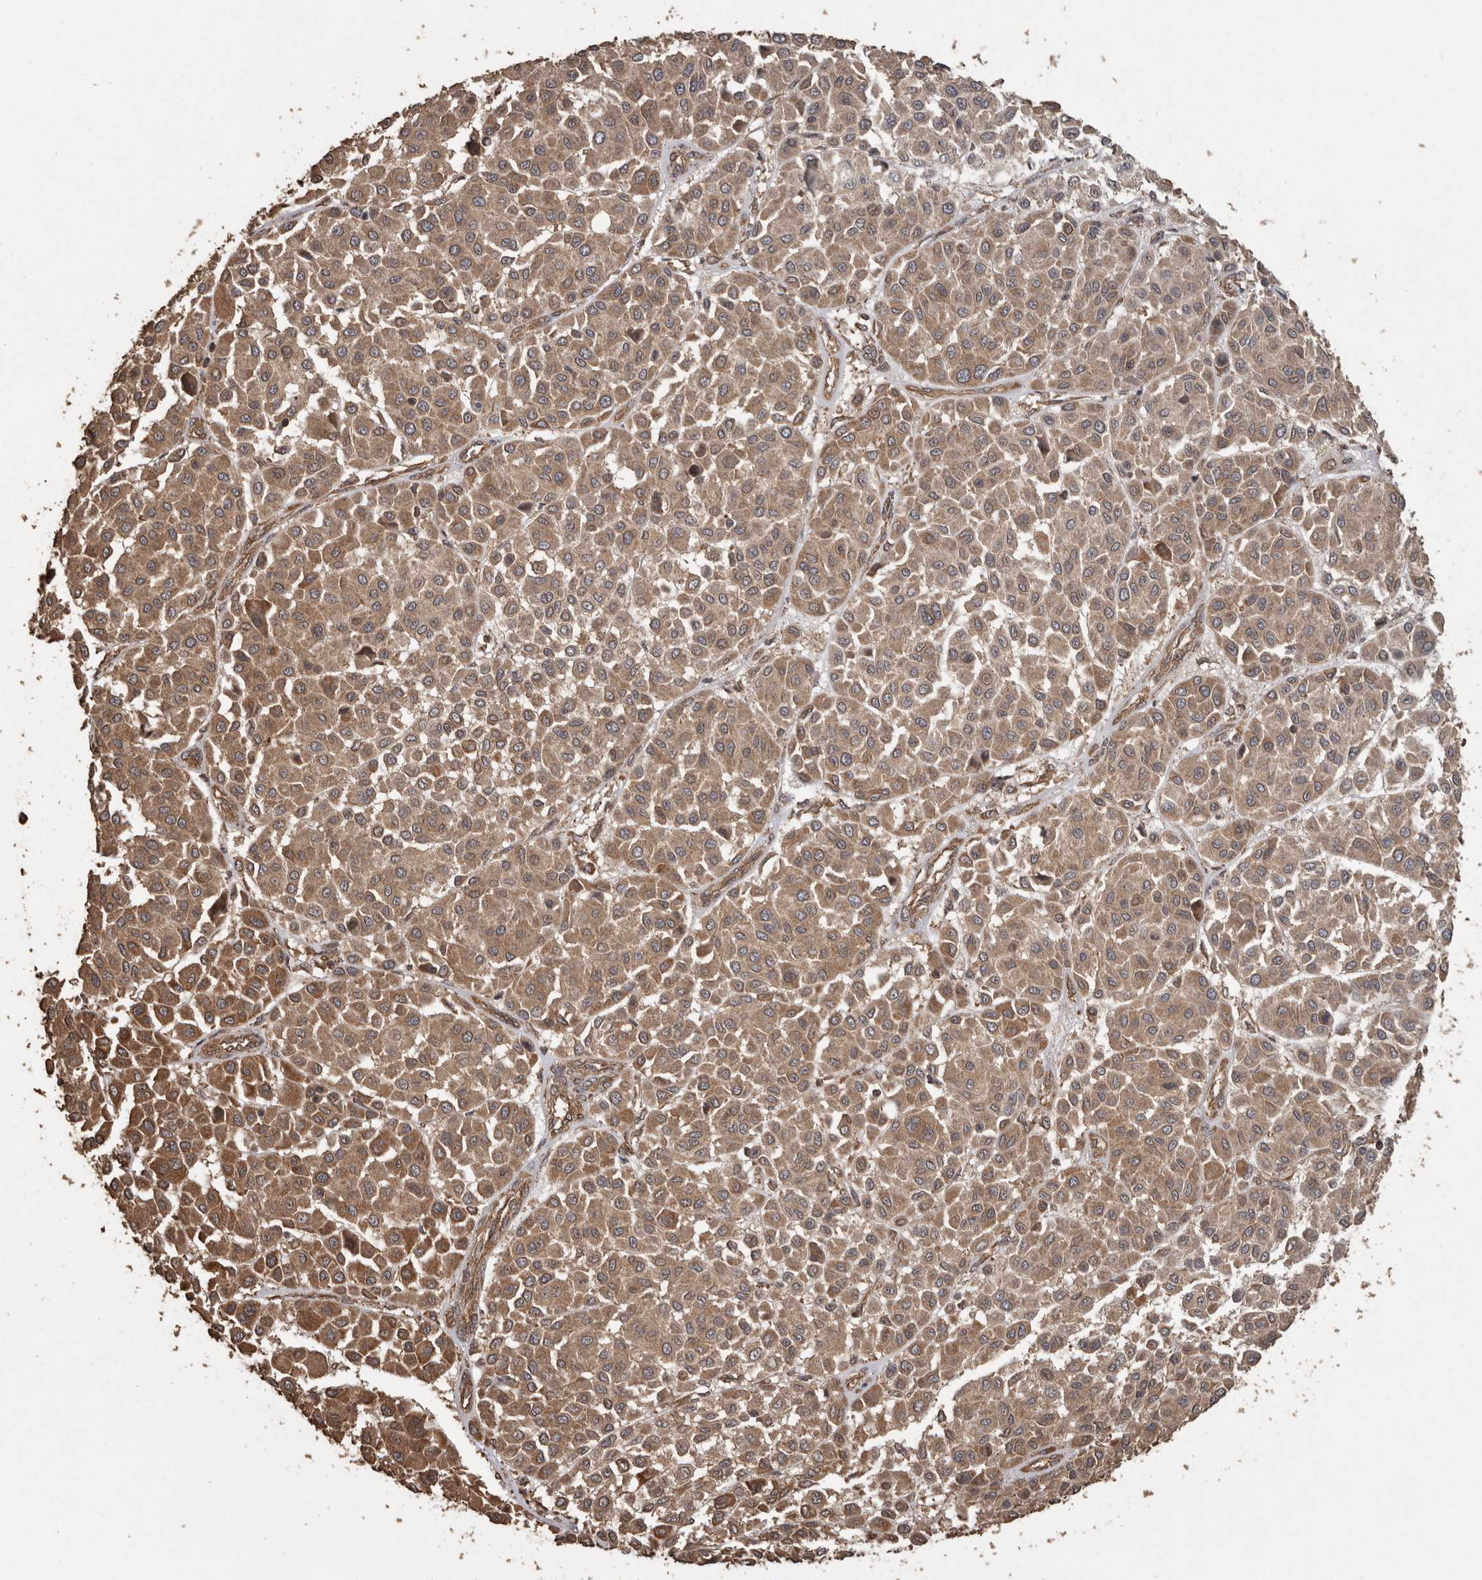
{"staining": {"intensity": "moderate", "quantity": ">75%", "location": "cytoplasmic/membranous"}, "tissue": "melanoma", "cell_type": "Tumor cells", "image_type": "cancer", "snomed": [{"axis": "morphology", "description": "Malignant melanoma, Metastatic site"}, {"axis": "topography", "description": "Soft tissue"}], "caption": "Protein staining shows moderate cytoplasmic/membranous staining in approximately >75% of tumor cells in melanoma.", "gene": "PINK1", "patient": {"sex": "male", "age": 41}}